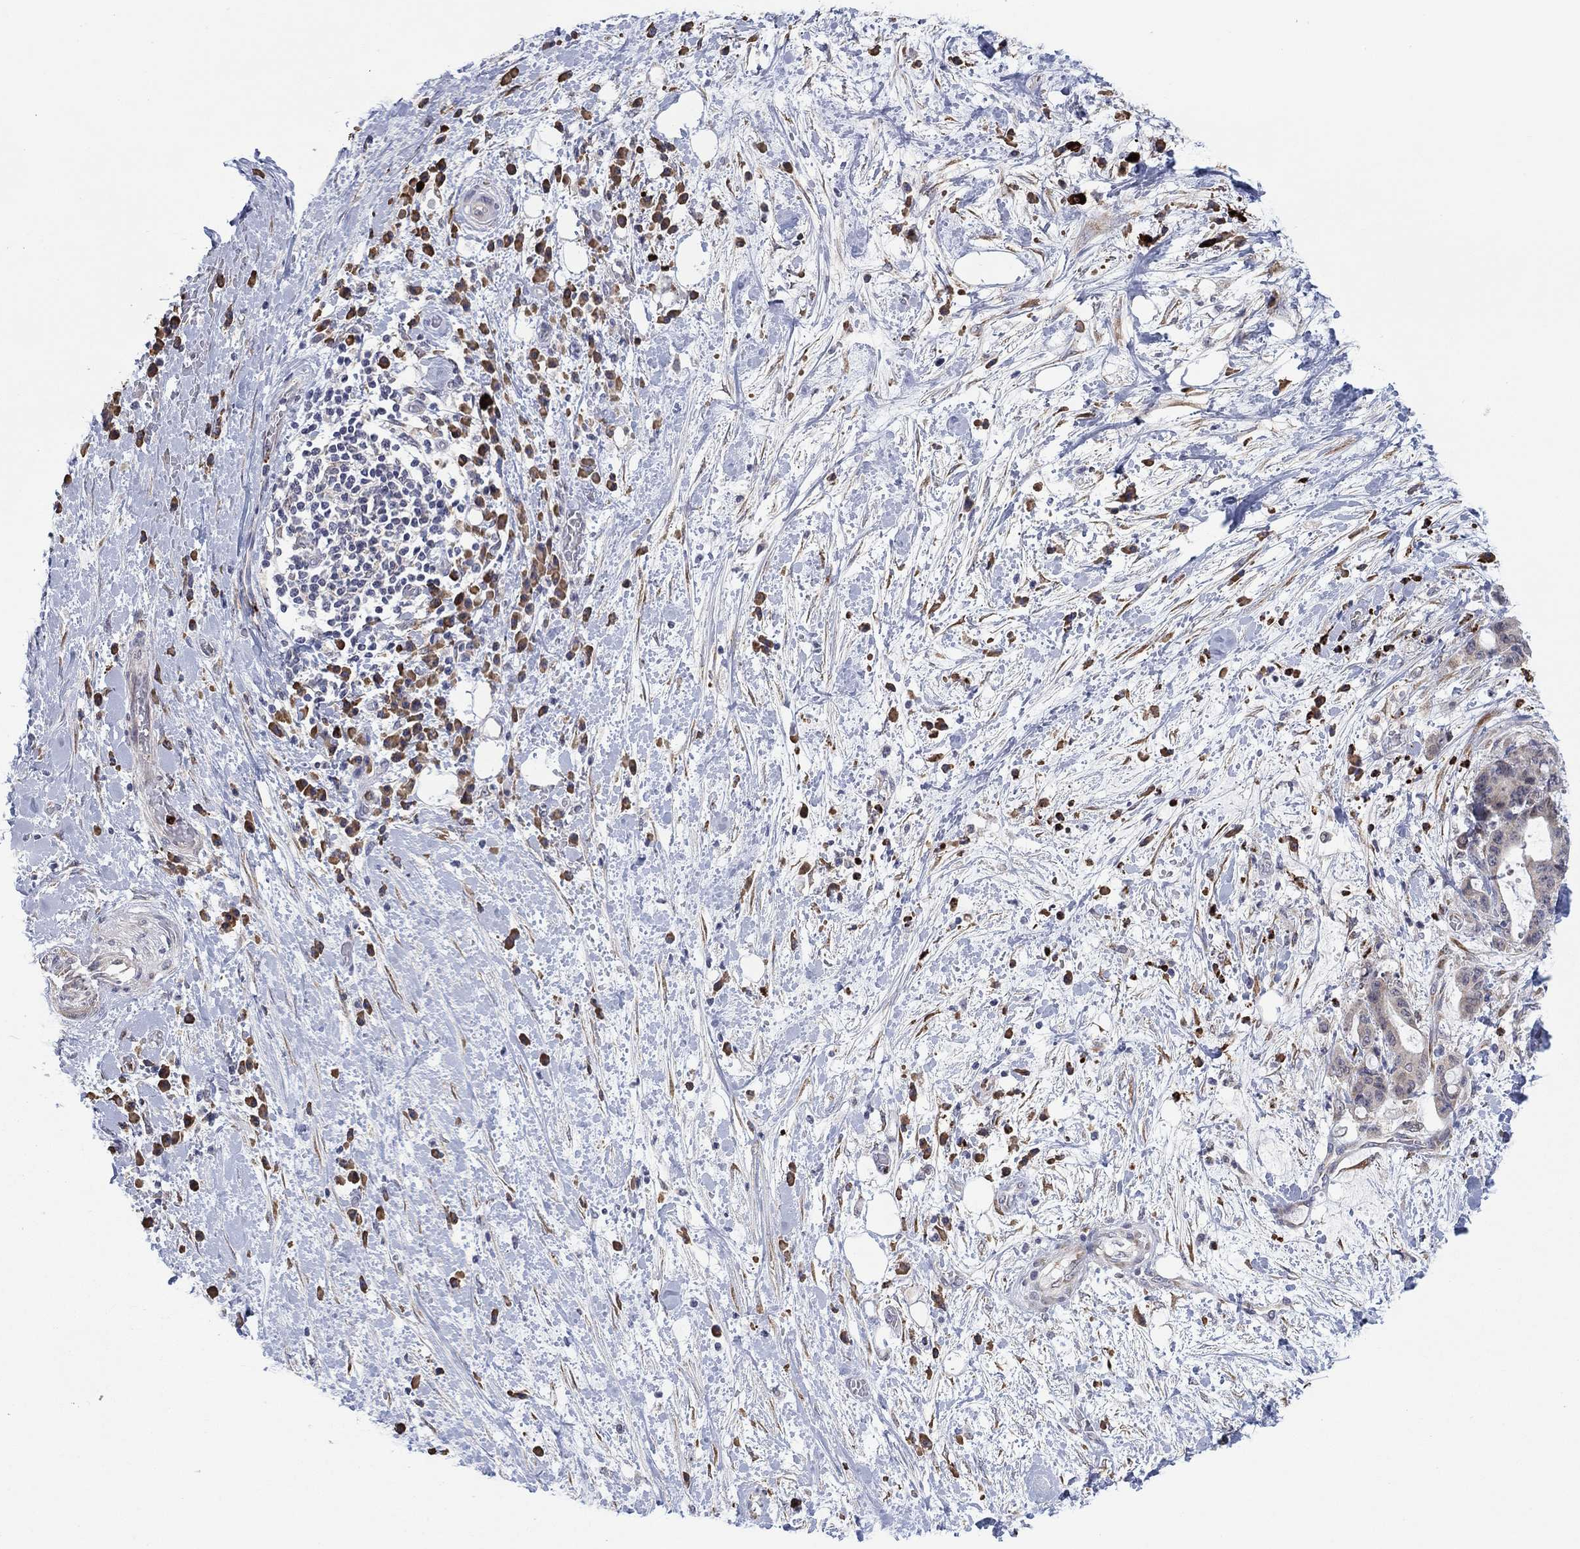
{"staining": {"intensity": "negative", "quantity": "none", "location": "none"}, "tissue": "liver cancer", "cell_type": "Tumor cells", "image_type": "cancer", "snomed": [{"axis": "morphology", "description": "Cholangiocarcinoma"}, {"axis": "topography", "description": "Liver"}], "caption": "Immunohistochemistry (IHC) photomicrograph of neoplastic tissue: human cholangiocarcinoma (liver) stained with DAB (3,3'-diaminobenzidine) demonstrates no significant protein positivity in tumor cells.", "gene": "MTRFR", "patient": {"sex": "female", "age": 73}}